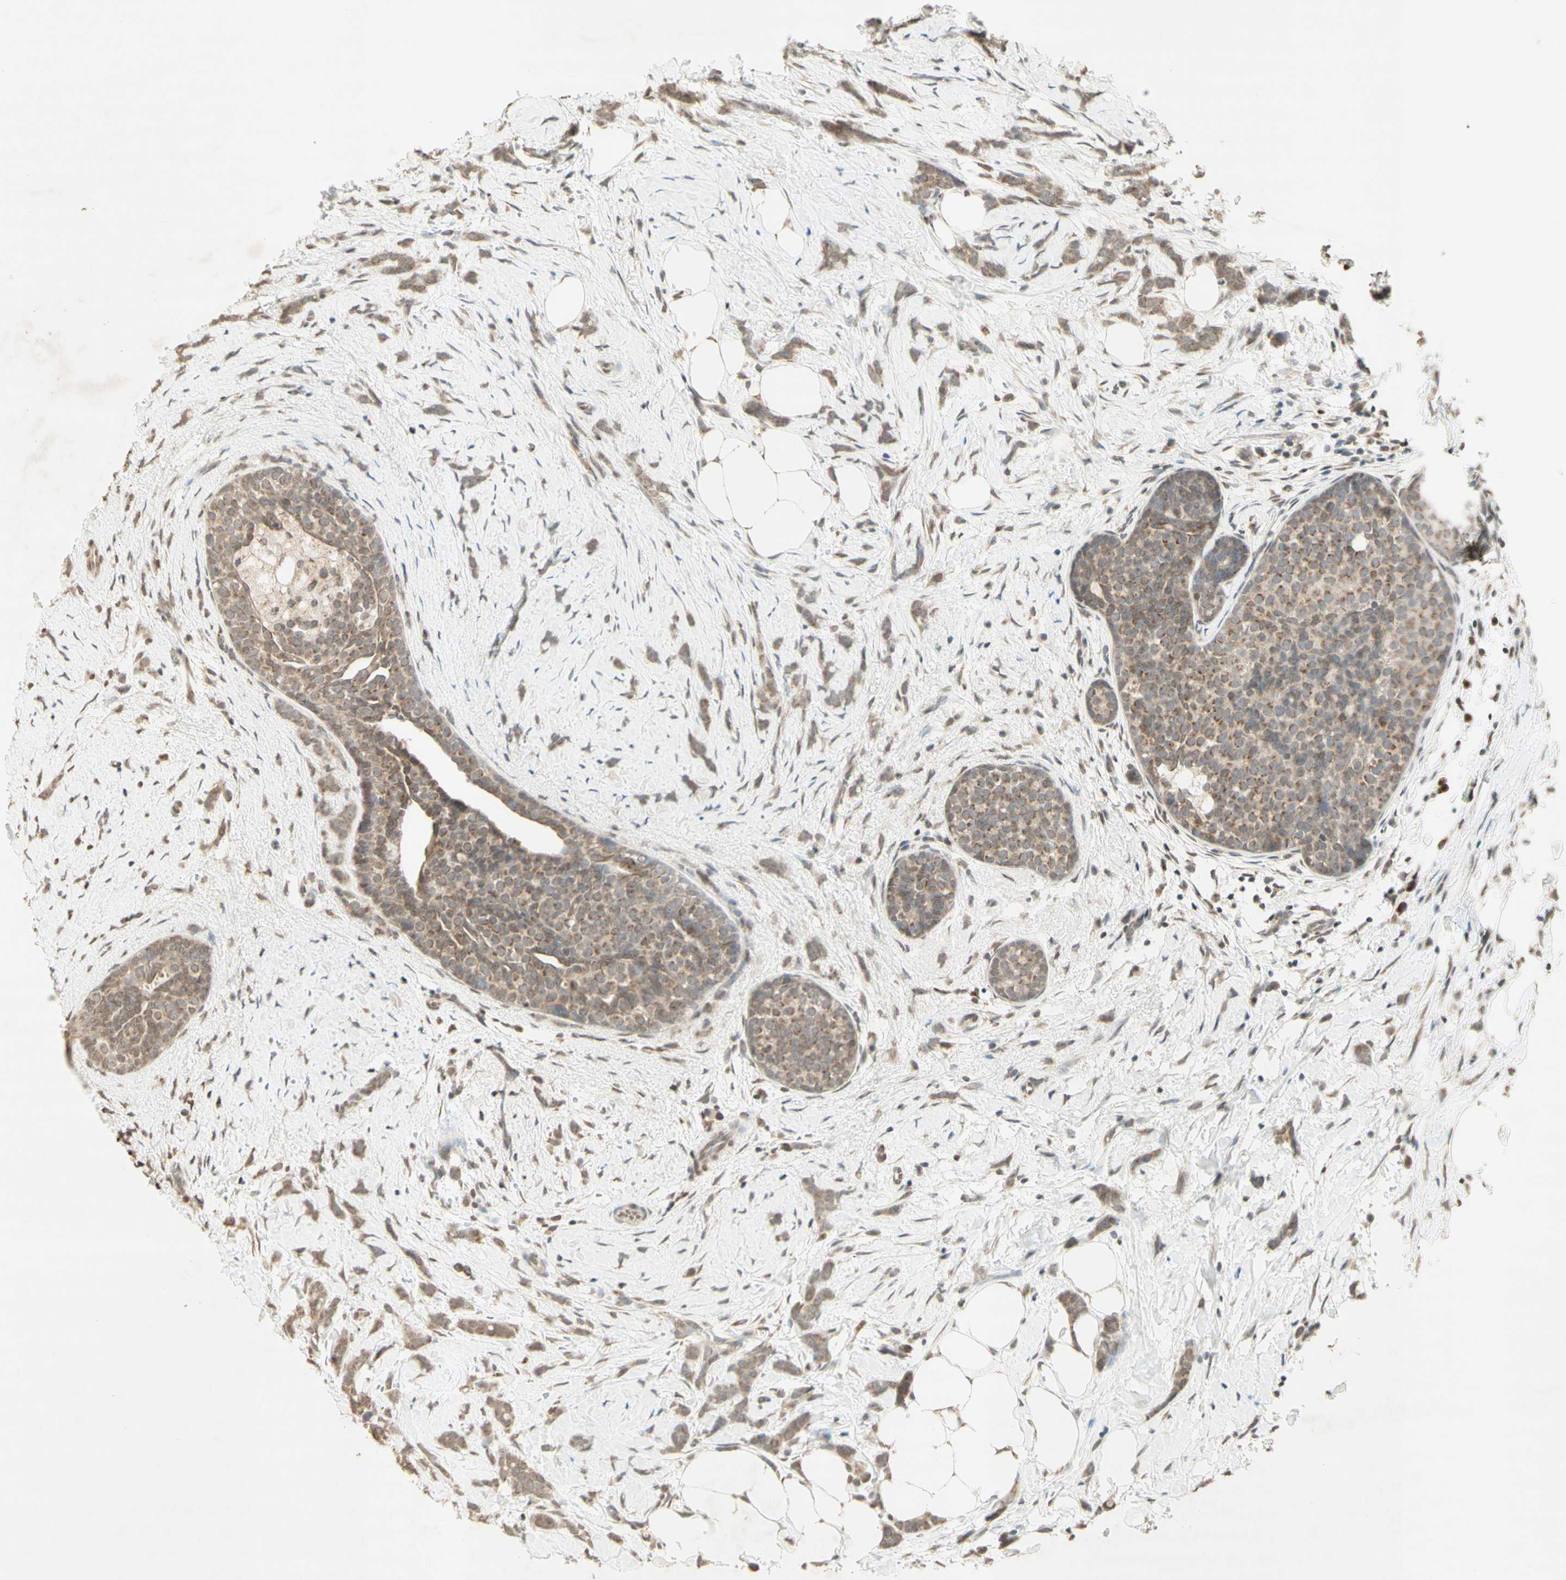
{"staining": {"intensity": "moderate", "quantity": "25%-75%", "location": "cytoplasmic/membranous,nuclear"}, "tissue": "breast cancer", "cell_type": "Tumor cells", "image_type": "cancer", "snomed": [{"axis": "morphology", "description": "Lobular carcinoma, in situ"}, {"axis": "morphology", "description": "Lobular carcinoma"}, {"axis": "topography", "description": "Breast"}], "caption": "Human breast lobular carcinoma in situ stained for a protein (brown) exhibits moderate cytoplasmic/membranous and nuclear positive staining in about 25%-75% of tumor cells.", "gene": "CCNI", "patient": {"sex": "female", "age": 41}}